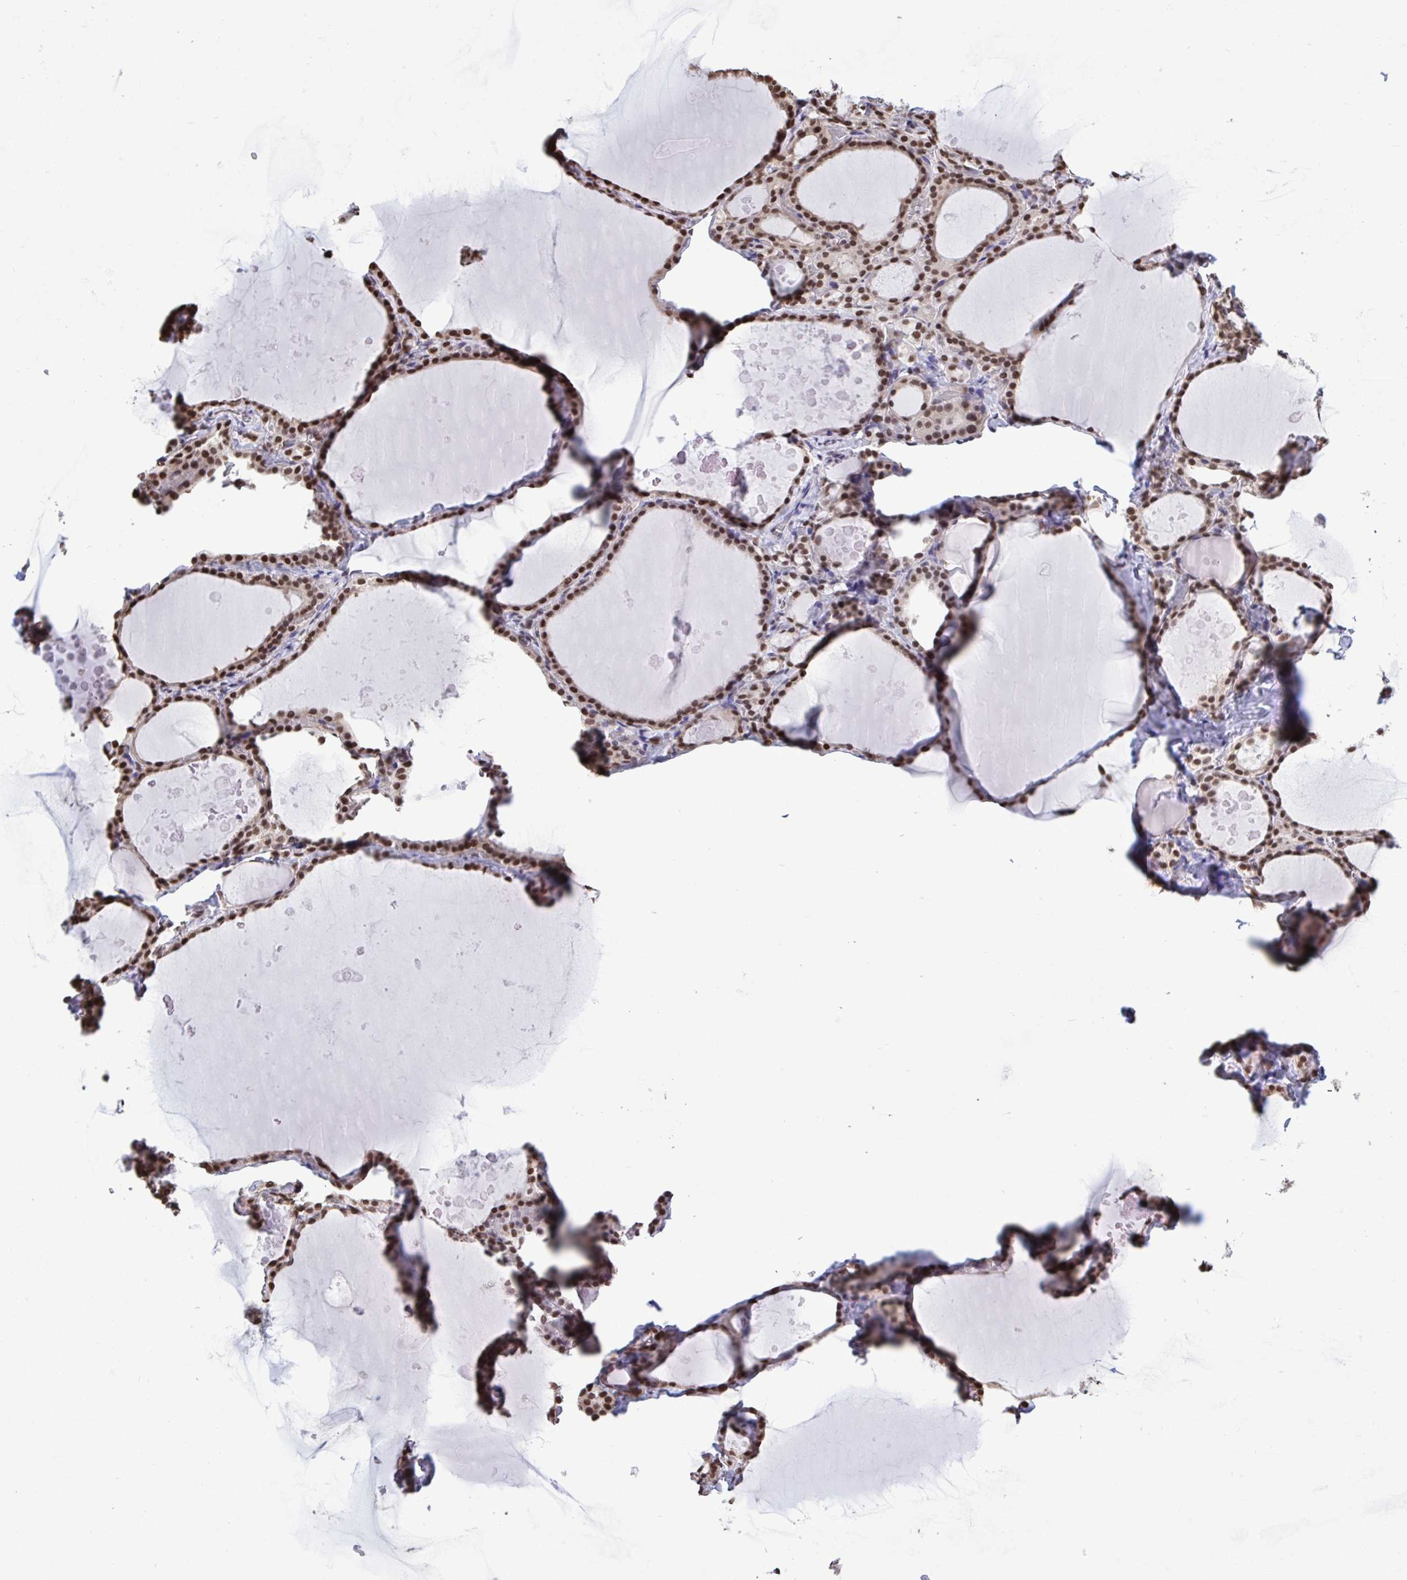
{"staining": {"intensity": "strong", "quantity": ">75%", "location": "nuclear"}, "tissue": "thyroid gland", "cell_type": "Glandular cells", "image_type": "normal", "snomed": [{"axis": "morphology", "description": "Normal tissue, NOS"}, {"axis": "topography", "description": "Thyroid gland"}], "caption": "The histopathology image demonstrates staining of benign thyroid gland, revealing strong nuclear protein staining (brown color) within glandular cells.", "gene": "HNRNPDL", "patient": {"sex": "male", "age": 56}}